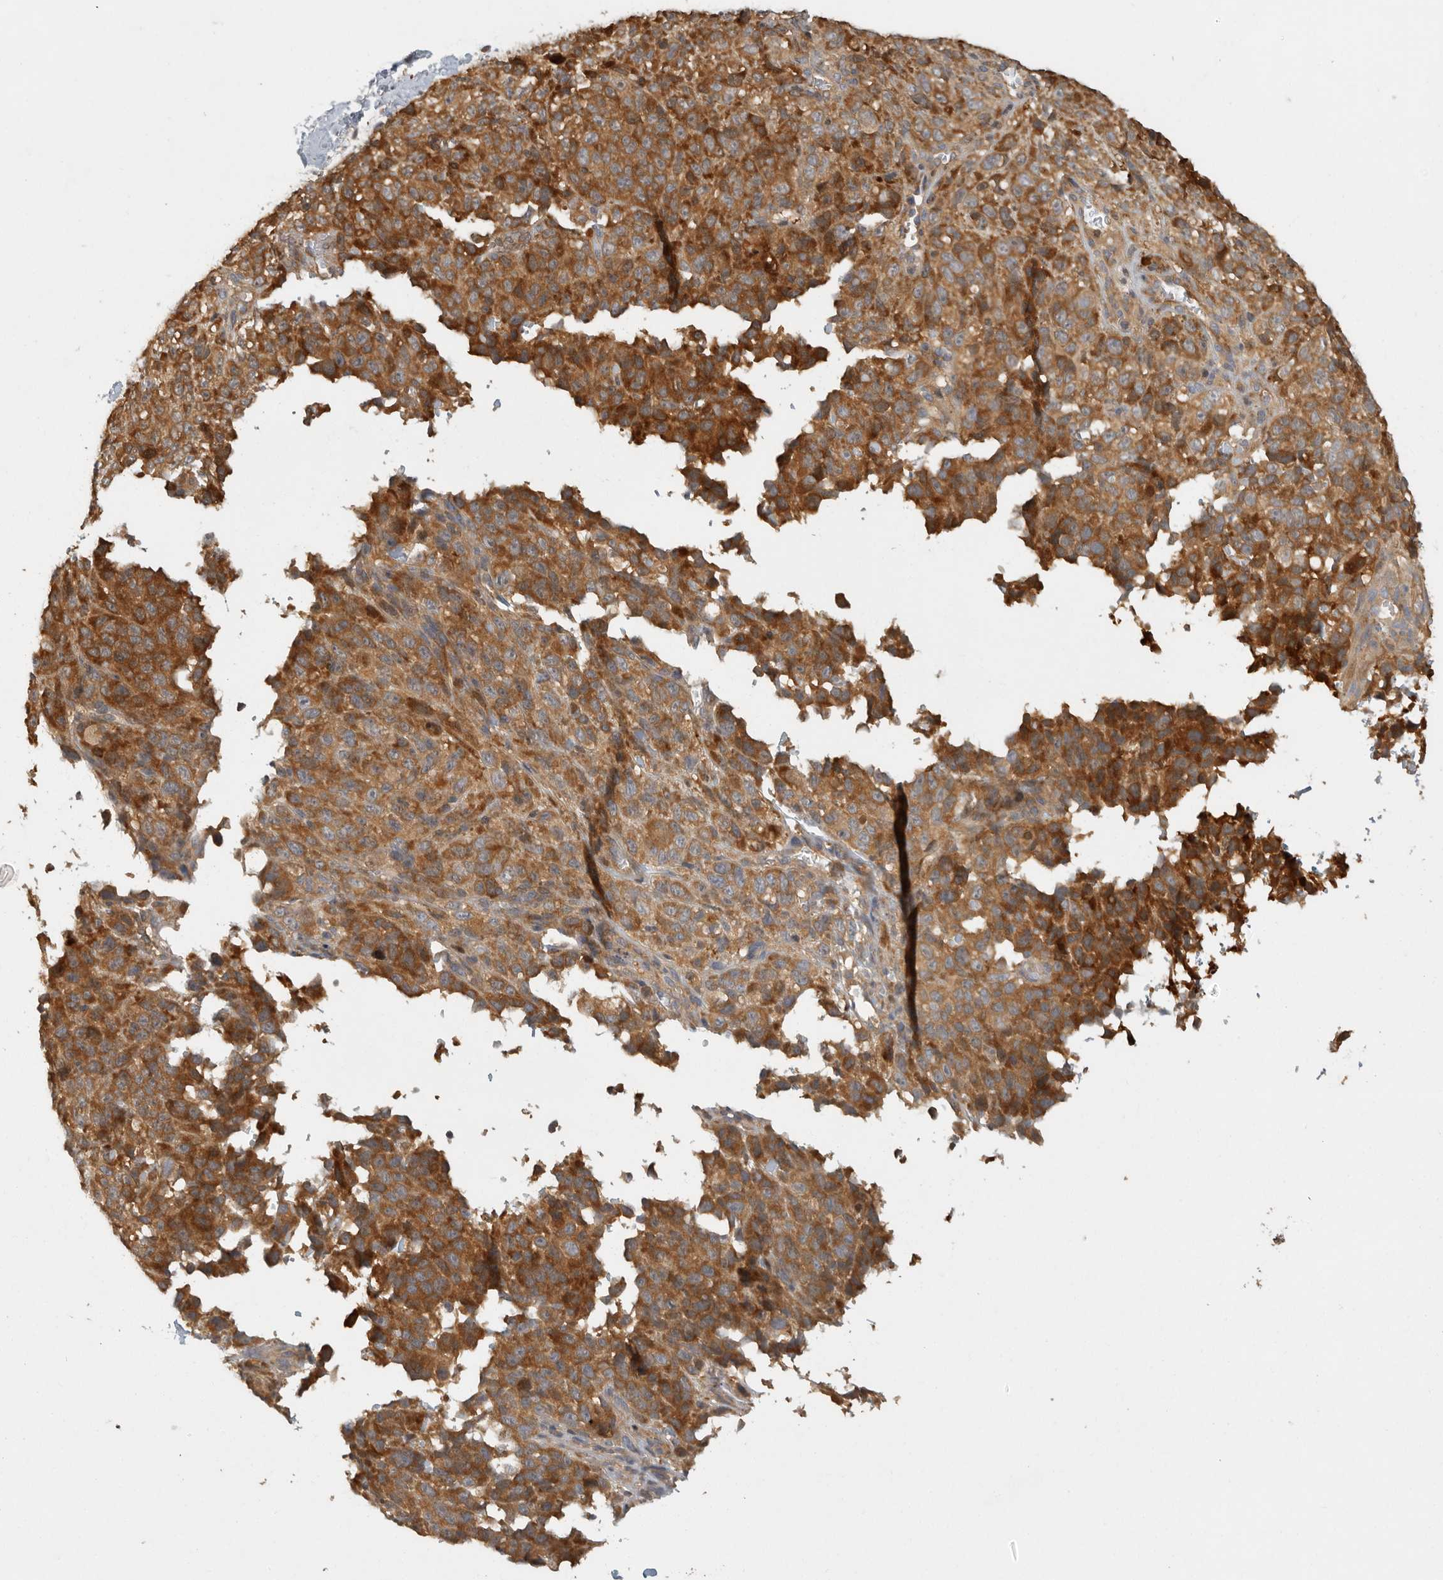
{"staining": {"intensity": "moderate", "quantity": ">75%", "location": "cytoplasmic/membranous"}, "tissue": "melanoma", "cell_type": "Tumor cells", "image_type": "cancer", "snomed": [{"axis": "morphology", "description": "Malignant melanoma, Metastatic site"}, {"axis": "topography", "description": "Skin"}], "caption": "Tumor cells demonstrate medium levels of moderate cytoplasmic/membranous positivity in about >75% of cells in human malignant melanoma (metastatic site). The staining was performed using DAB (3,3'-diaminobenzidine), with brown indicating positive protein expression. Nuclei are stained blue with hematoxylin.", "gene": "SWT1", "patient": {"sex": "female", "age": 72}}